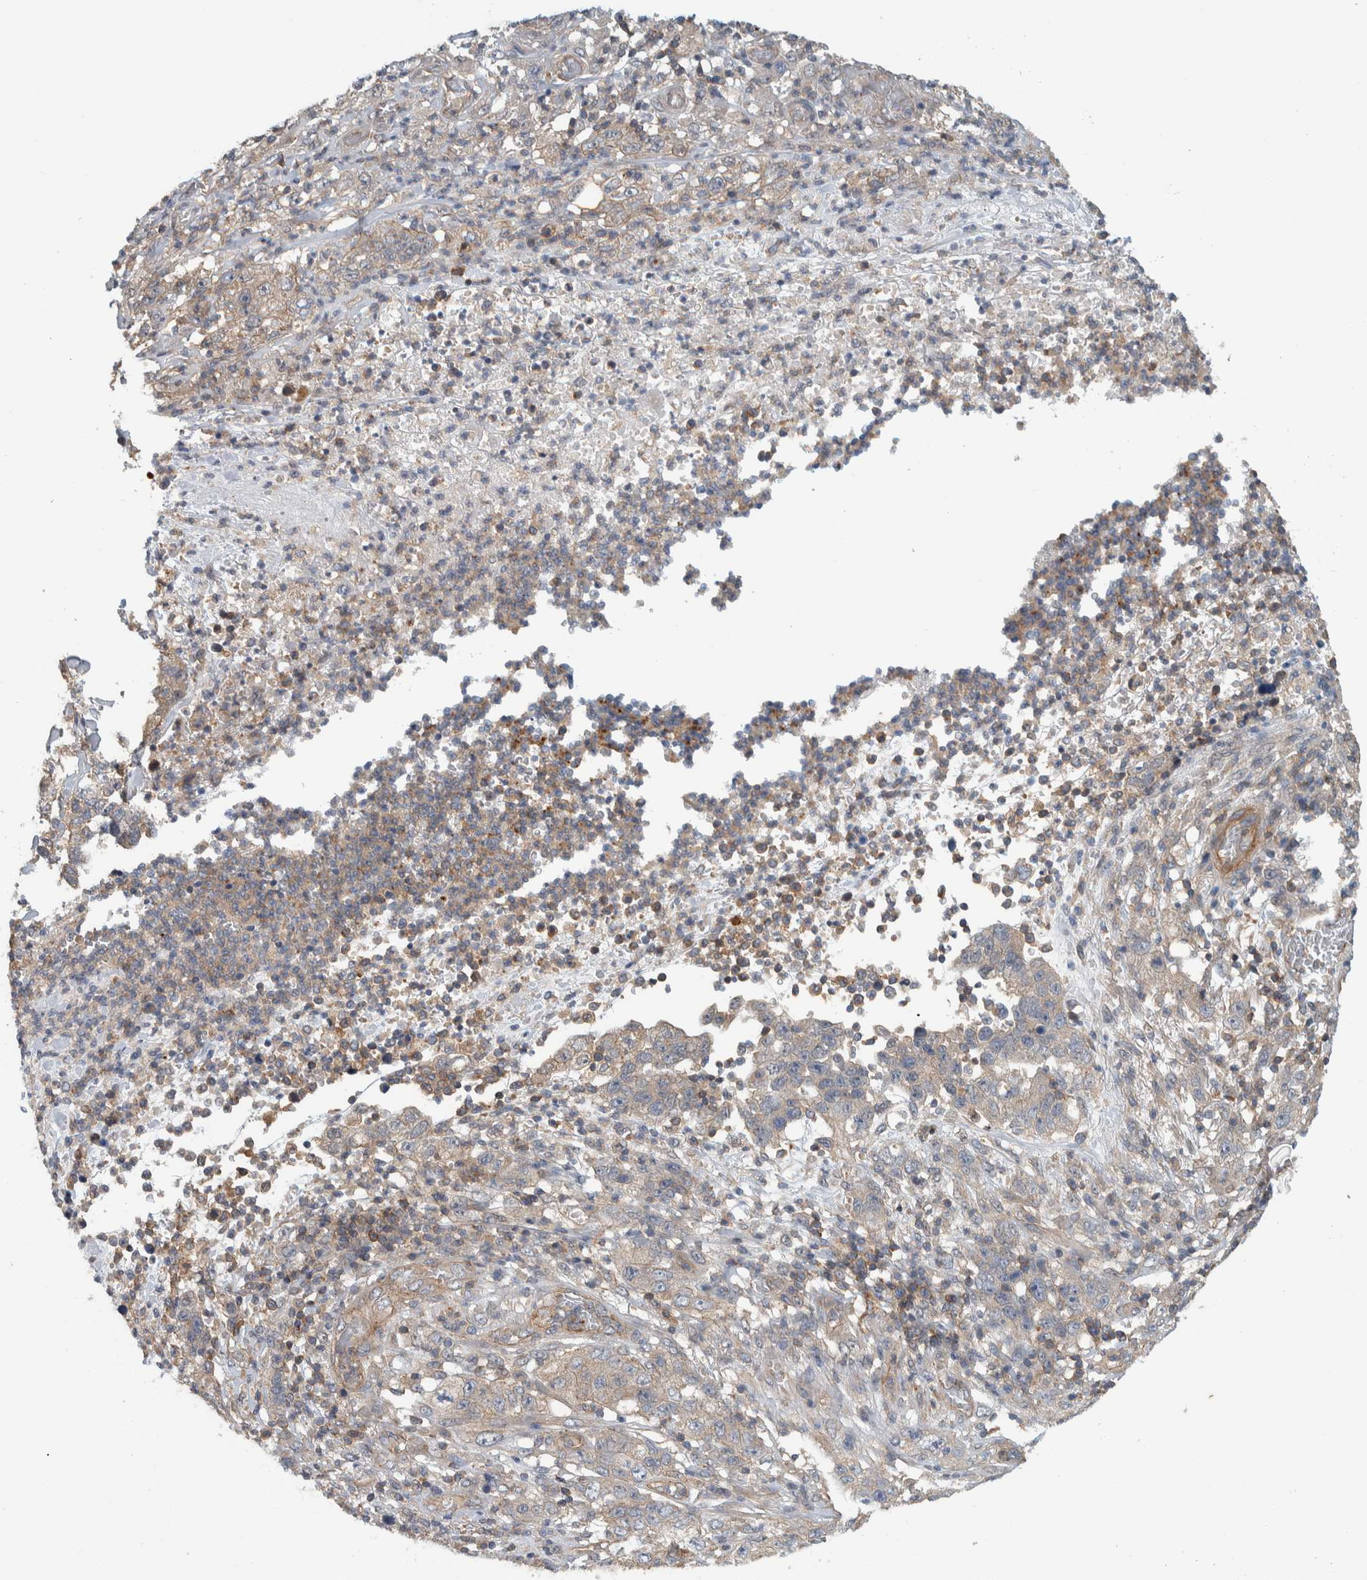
{"staining": {"intensity": "weak", "quantity": "<25%", "location": "cytoplasmic/membranous"}, "tissue": "stomach cancer", "cell_type": "Tumor cells", "image_type": "cancer", "snomed": [{"axis": "morphology", "description": "Adenocarcinoma, NOS"}, {"axis": "topography", "description": "Stomach"}], "caption": "Tumor cells are negative for brown protein staining in stomach cancer (adenocarcinoma). The staining is performed using DAB (3,3'-diaminobenzidine) brown chromogen with nuclei counter-stained in using hematoxylin.", "gene": "MPRIP", "patient": {"sex": "male", "age": 48}}